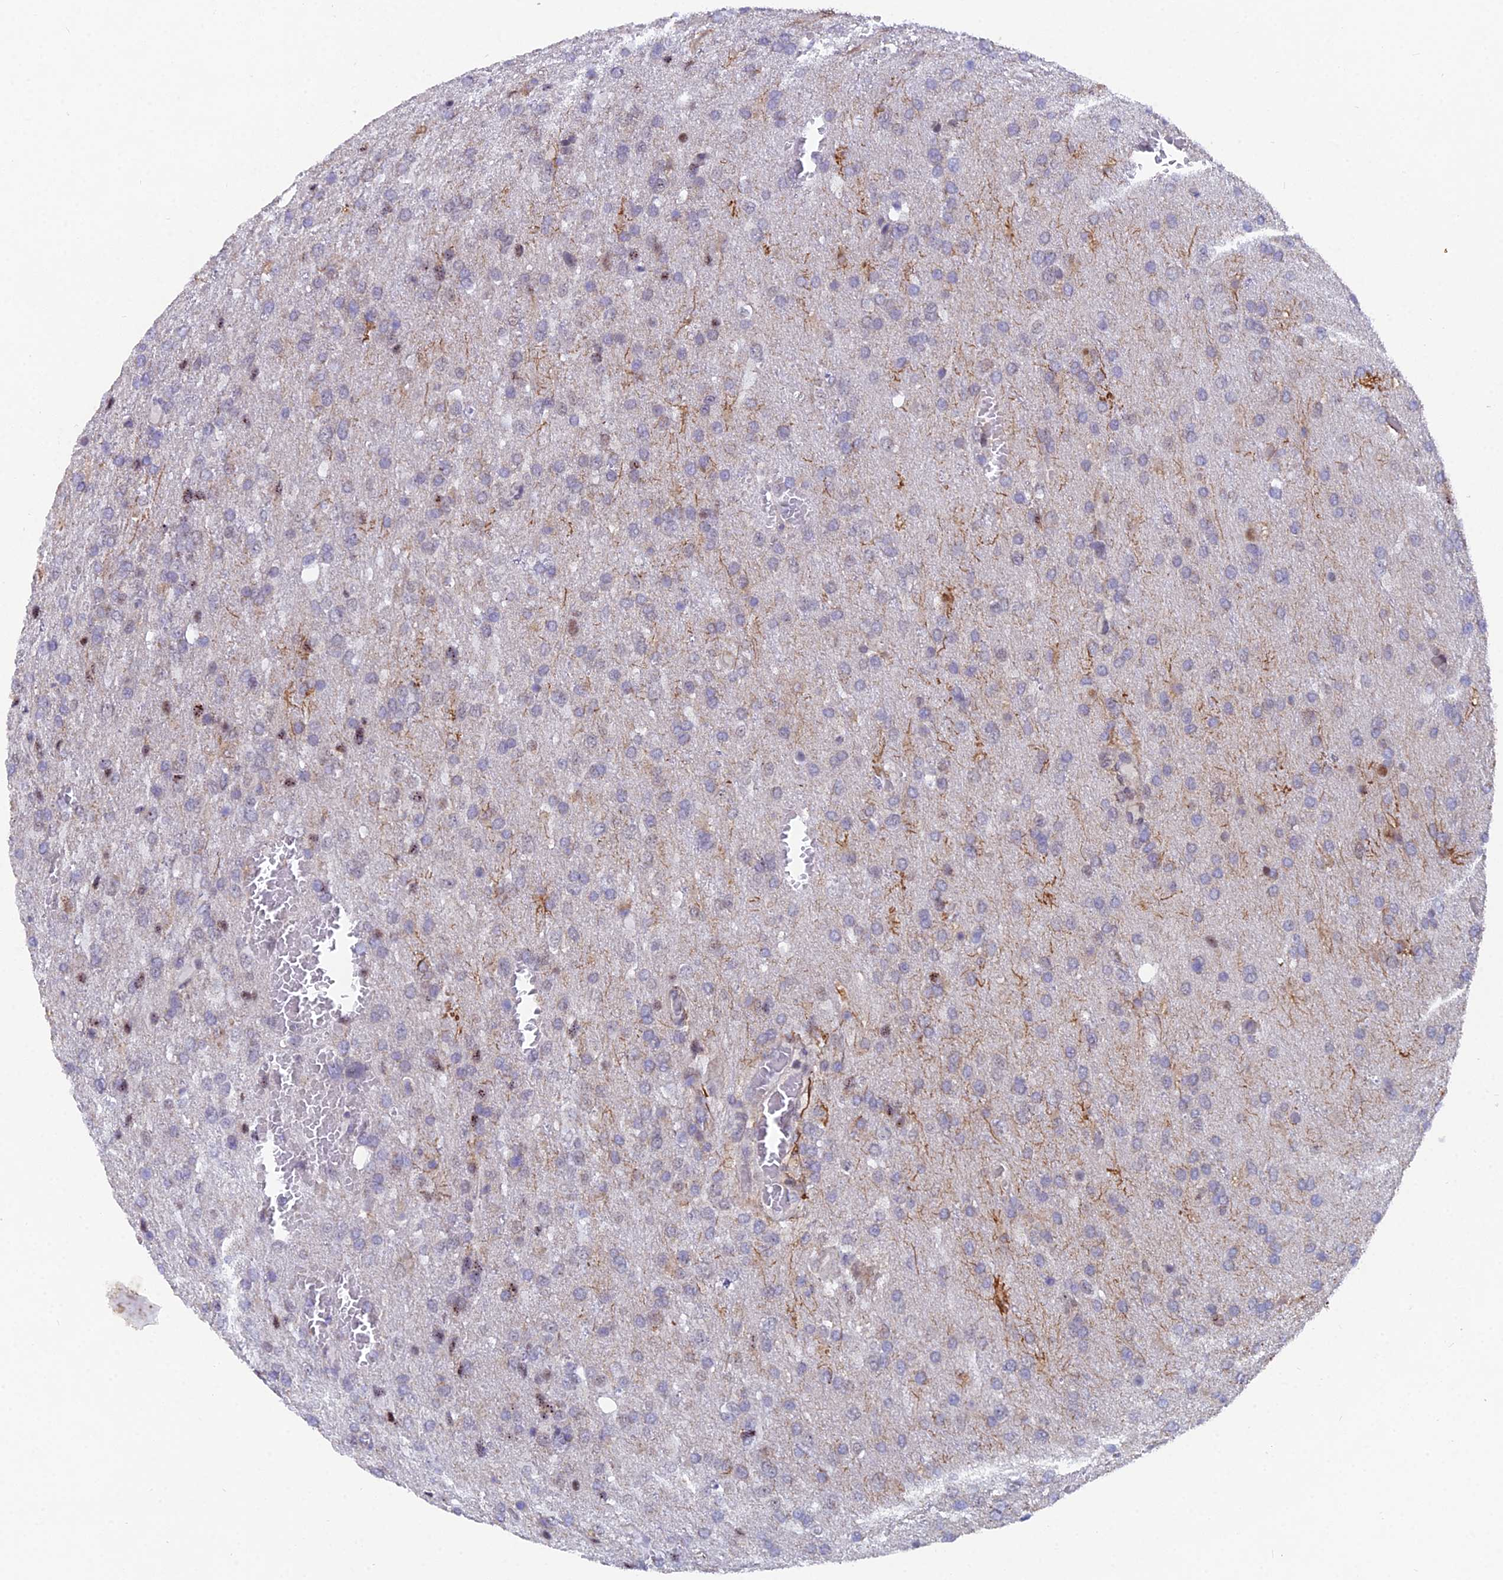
{"staining": {"intensity": "negative", "quantity": "none", "location": "none"}, "tissue": "glioma", "cell_type": "Tumor cells", "image_type": "cancer", "snomed": [{"axis": "morphology", "description": "Glioma, malignant, High grade"}, {"axis": "topography", "description": "Brain"}], "caption": "An image of human glioma is negative for staining in tumor cells.", "gene": "XKR9", "patient": {"sex": "female", "age": 74}}